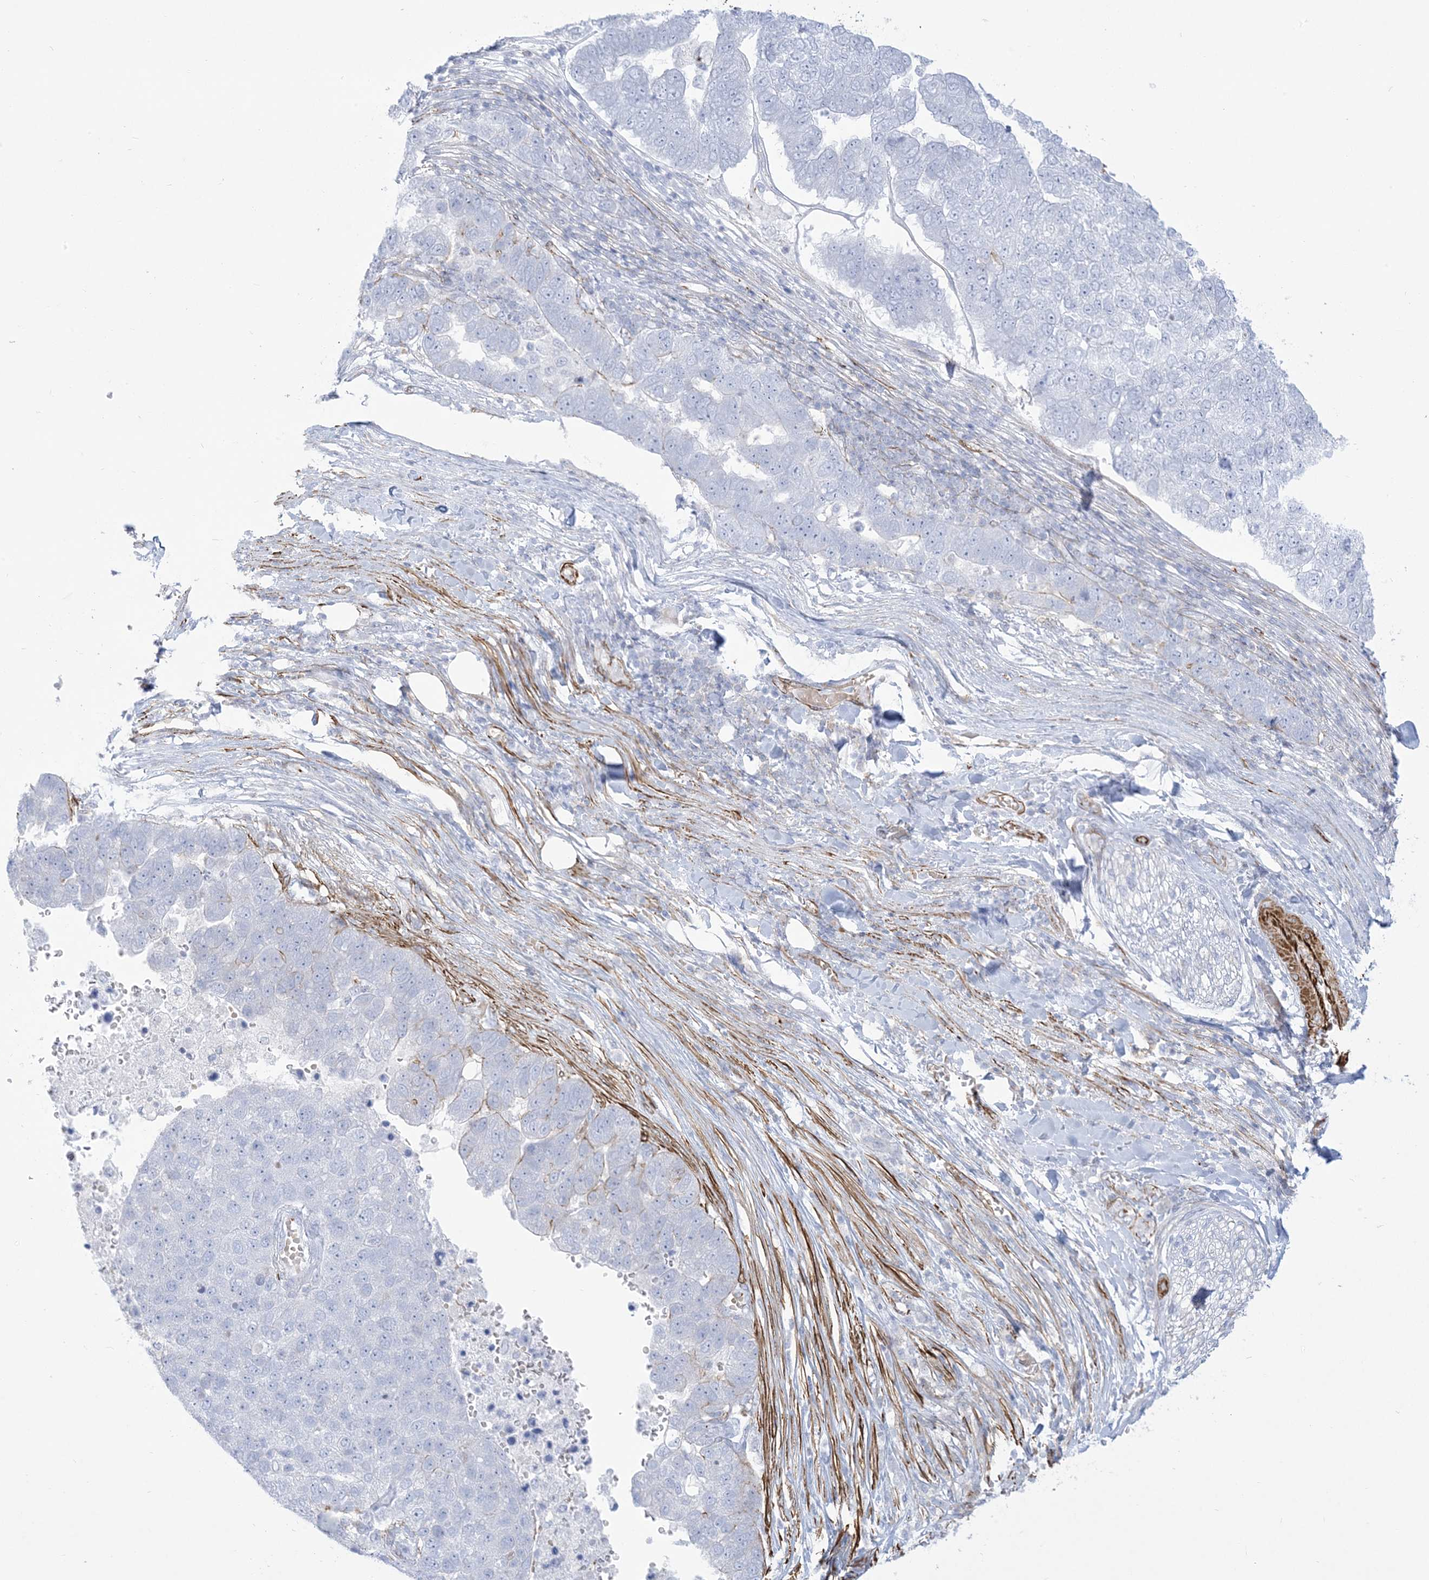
{"staining": {"intensity": "negative", "quantity": "none", "location": "none"}, "tissue": "pancreatic cancer", "cell_type": "Tumor cells", "image_type": "cancer", "snomed": [{"axis": "morphology", "description": "Adenocarcinoma, NOS"}, {"axis": "topography", "description": "Pancreas"}], "caption": "A photomicrograph of human pancreatic adenocarcinoma is negative for staining in tumor cells.", "gene": "B3GNT7", "patient": {"sex": "female", "age": 61}}